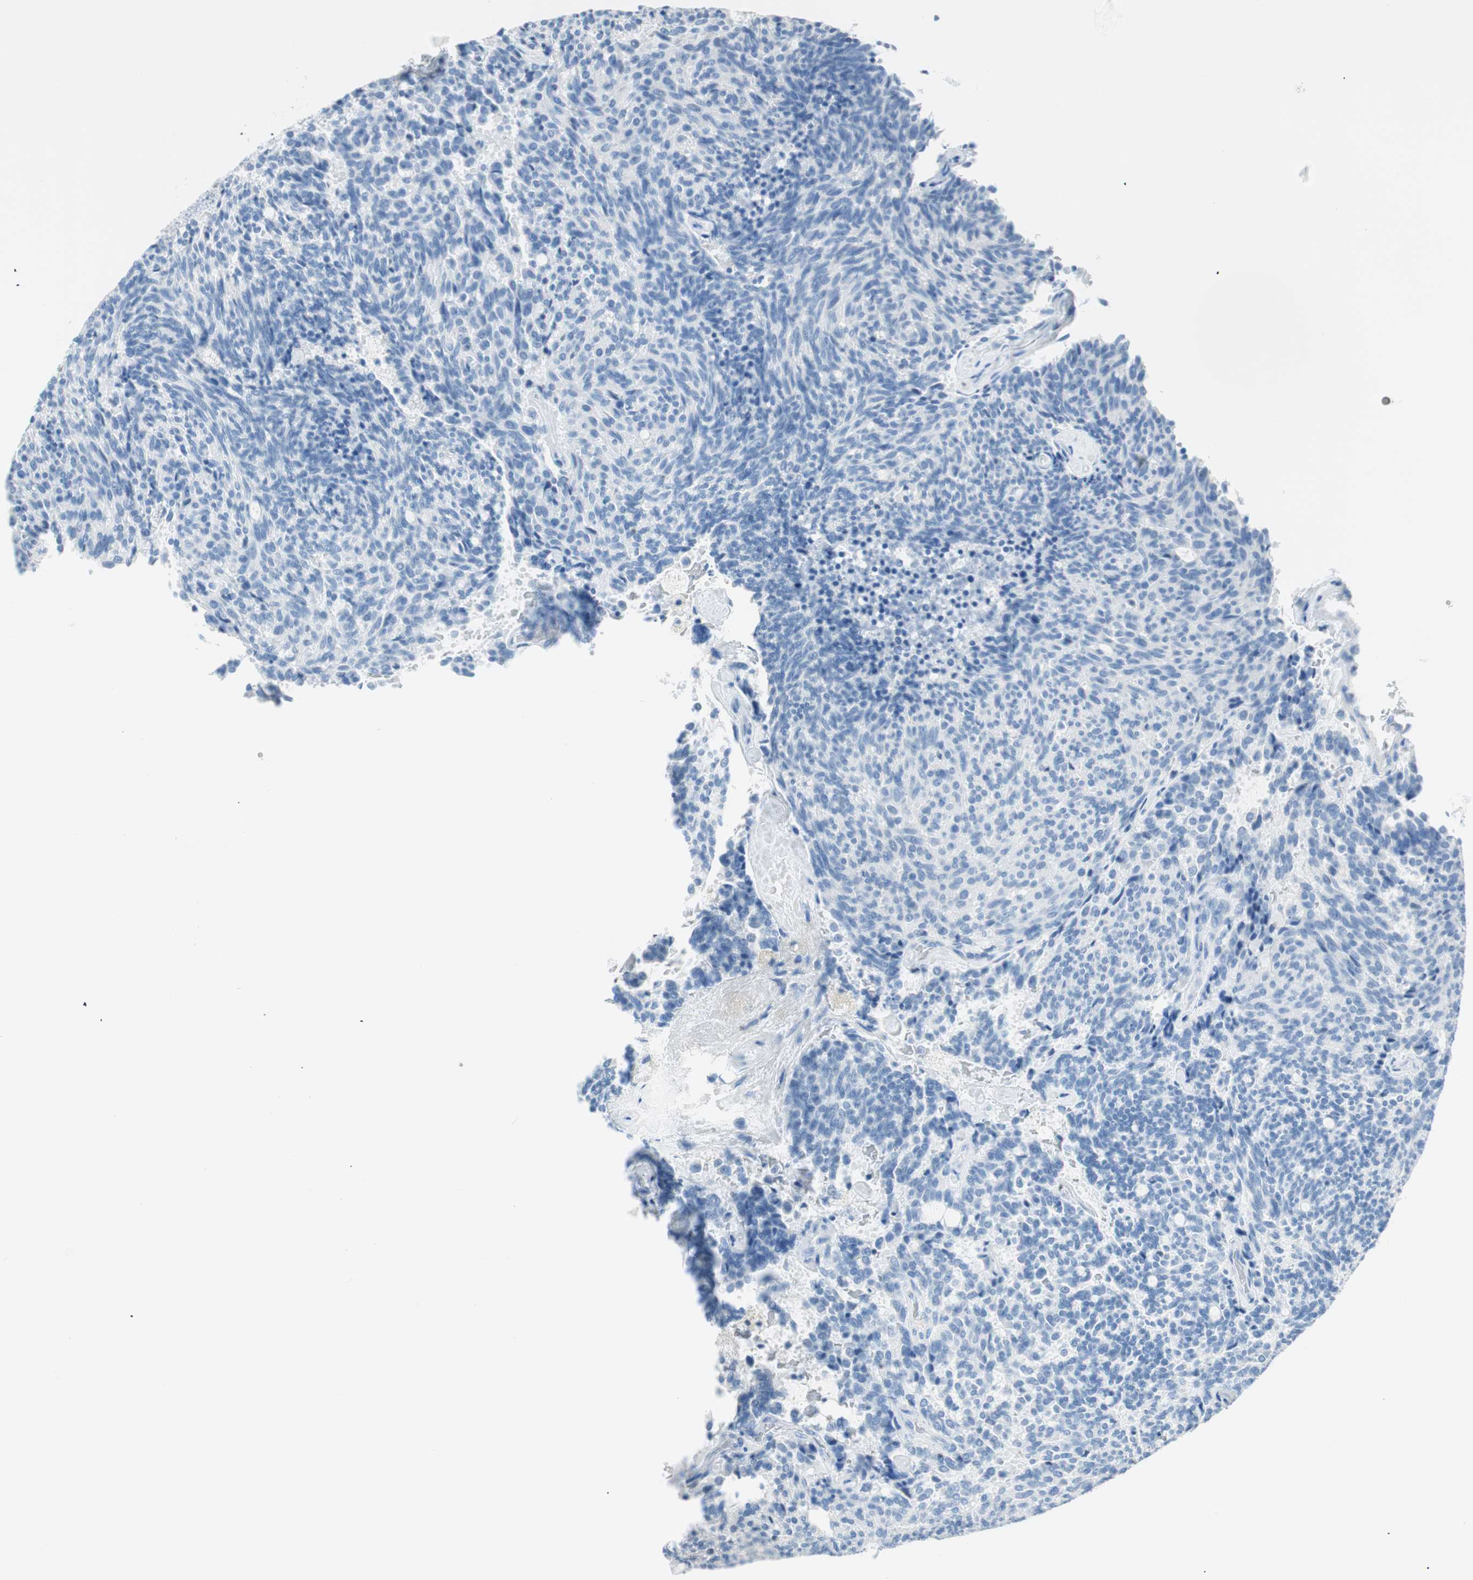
{"staining": {"intensity": "negative", "quantity": "none", "location": "none"}, "tissue": "carcinoid", "cell_type": "Tumor cells", "image_type": "cancer", "snomed": [{"axis": "morphology", "description": "Carcinoid, malignant, NOS"}, {"axis": "topography", "description": "Pancreas"}], "caption": "An image of carcinoid stained for a protein demonstrates no brown staining in tumor cells.", "gene": "TNFRSF13C", "patient": {"sex": "female", "age": 54}}